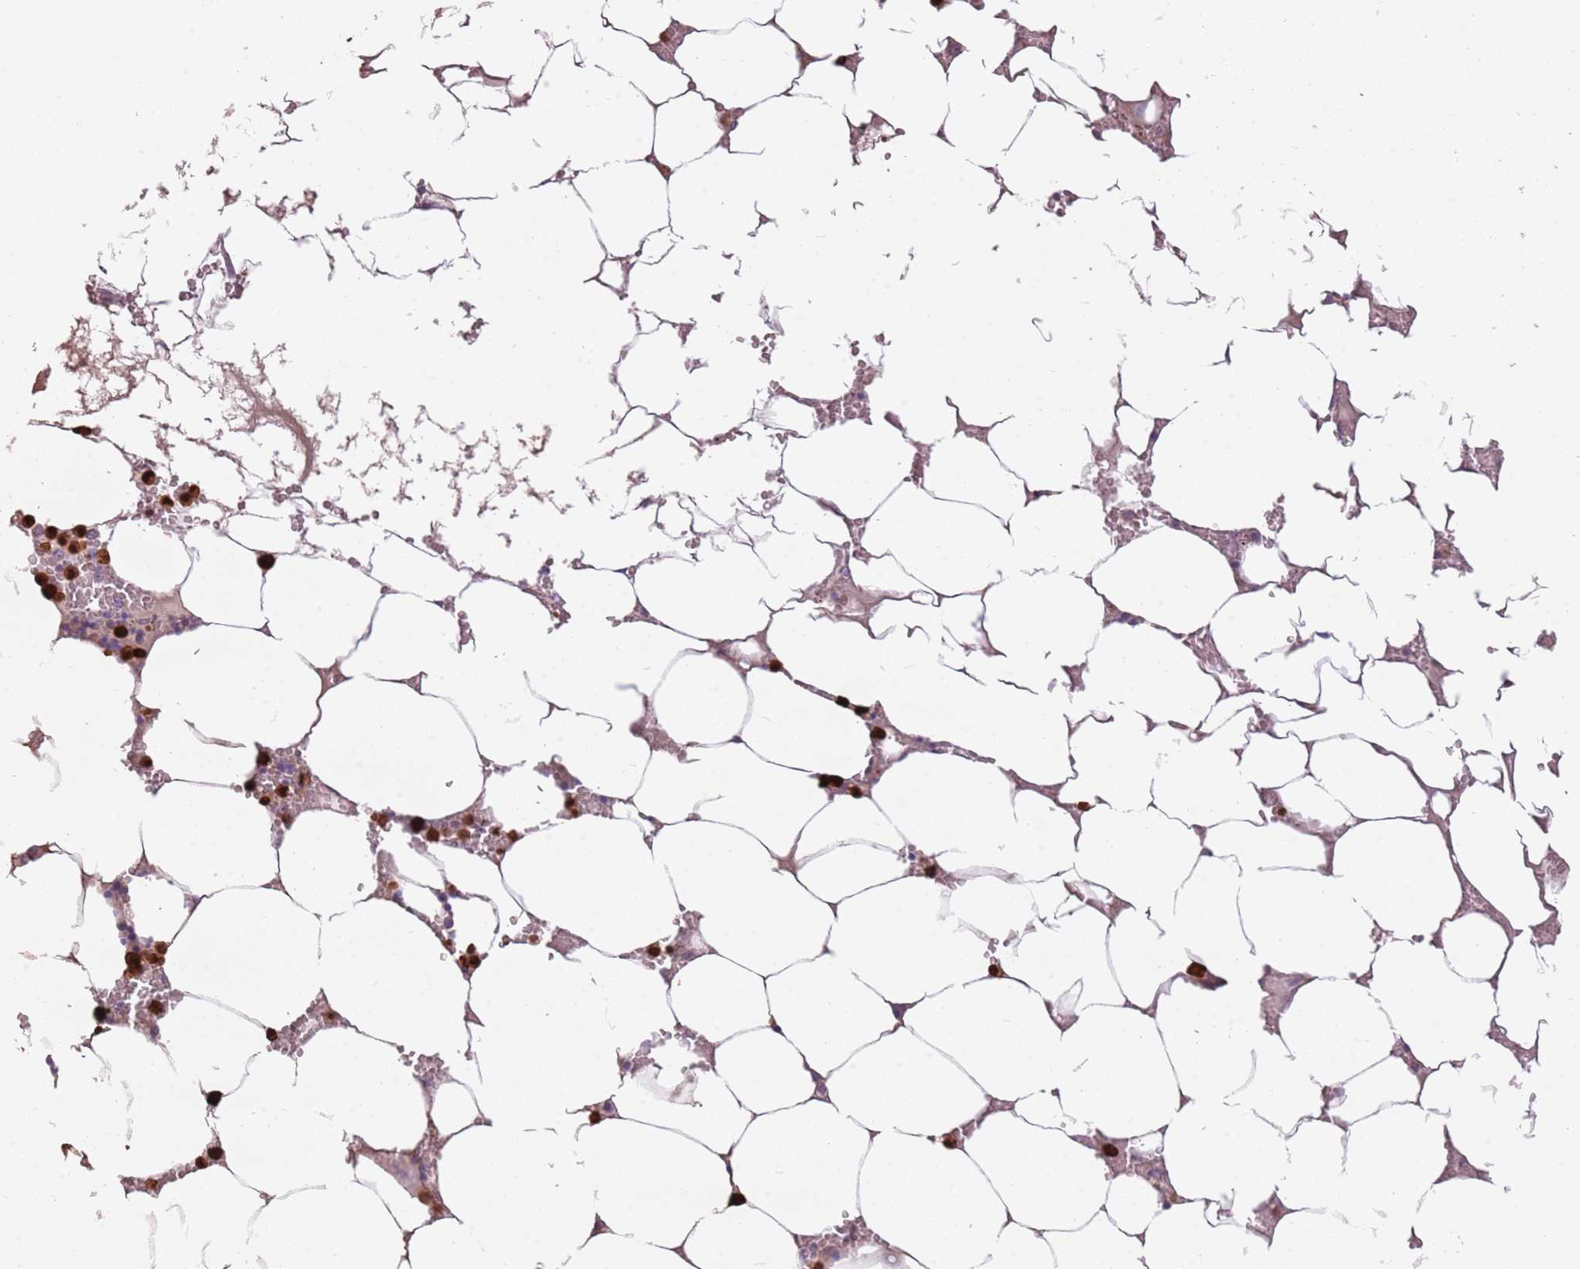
{"staining": {"intensity": "strong", "quantity": "25%-75%", "location": "cytoplasmic/membranous"}, "tissue": "bone marrow", "cell_type": "Hematopoietic cells", "image_type": "normal", "snomed": [{"axis": "morphology", "description": "Normal tissue, NOS"}, {"axis": "topography", "description": "Bone marrow"}], "caption": "A brown stain highlights strong cytoplasmic/membranous positivity of a protein in hematopoietic cells of normal bone marrow.", "gene": "SPAG4", "patient": {"sex": "male", "age": 70}}